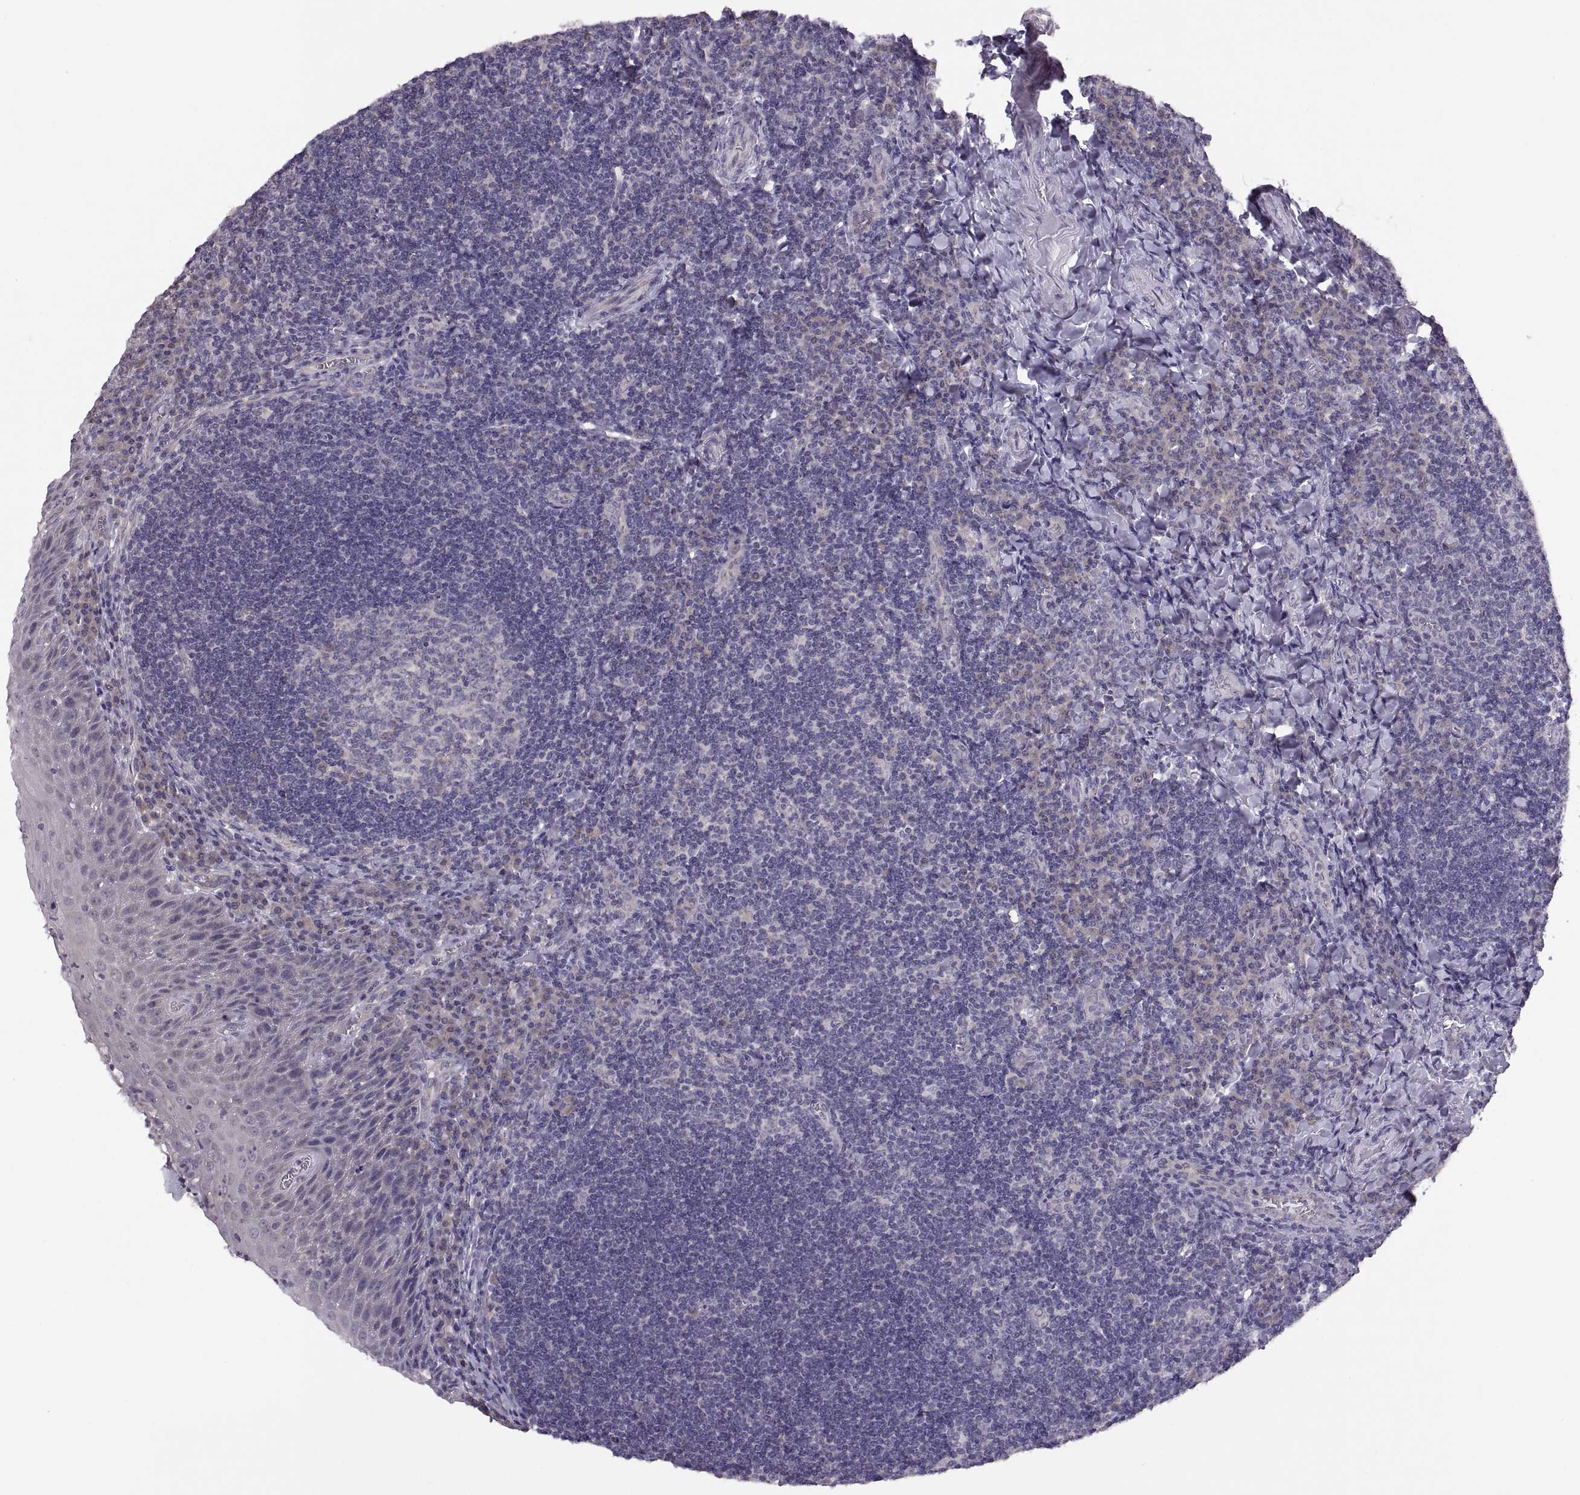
{"staining": {"intensity": "negative", "quantity": "none", "location": "none"}, "tissue": "tonsil", "cell_type": "Germinal center cells", "image_type": "normal", "snomed": [{"axis": "morphology", "description": "Normal tissue, NOS"}, {"axis": "morphology", "description": "Inflammation, NOS"}, {"axis": "topography", "description": "Tonsil"}], "caption": "This is an immunohistochemistry image of benign human tonsil. There is no staining in germinal center cells.", "gene": "ACSBG2", "patient": {"sex": "female", "age": 31}}